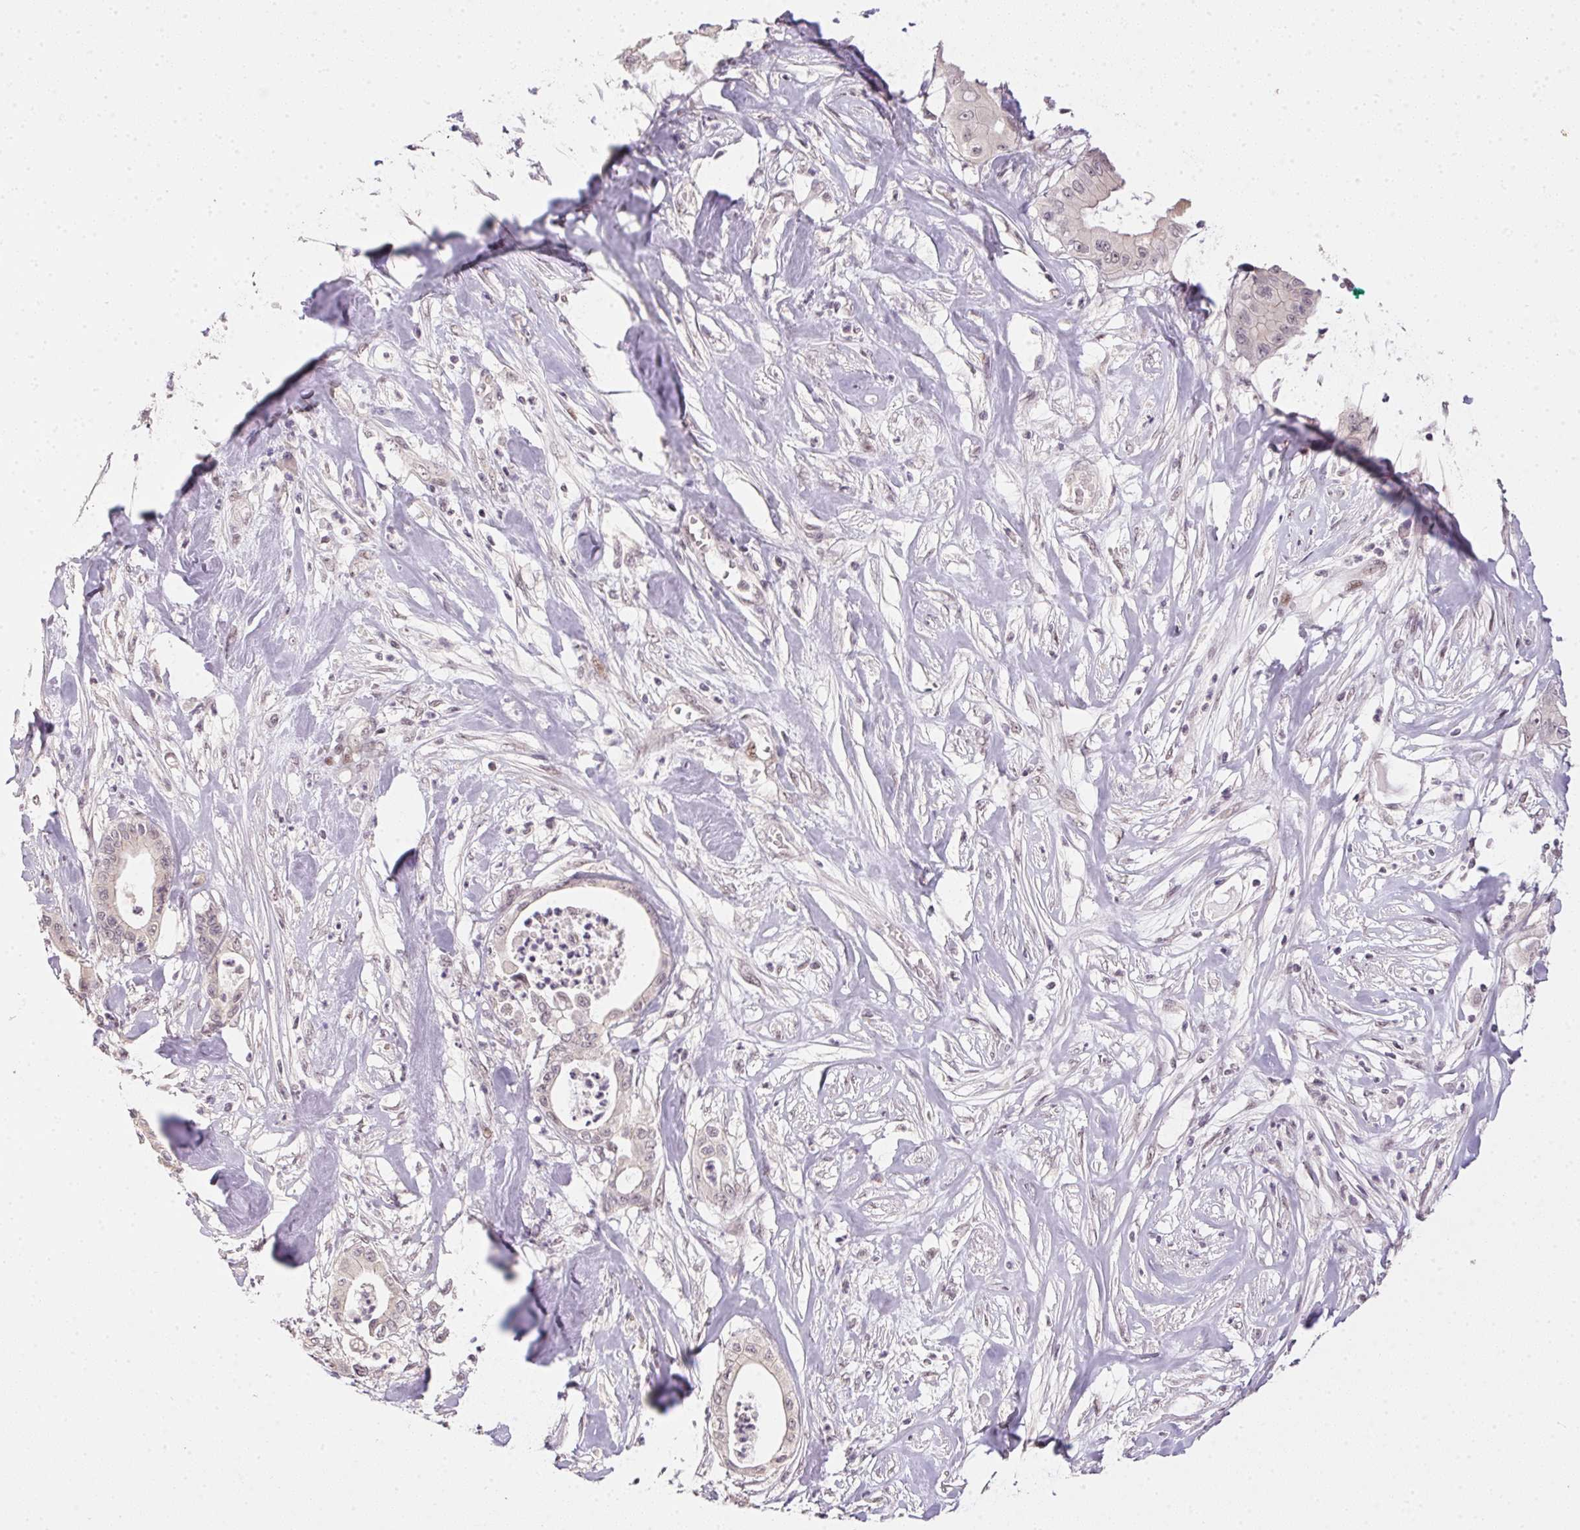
{"staining": {"intensity": "negative", "quantity": "none", "location": "none"}, "tissue": "pancreatic cancer", "cell_type": "Tumor cells", "image_type": "cancer", "snomed": [{"axis": "morphology", "description": "Adenocarcinoma, NOS"}, {"axis": "topography", "description": "Pancreas"}], "caption": "Protein analysis of pancreatic adenocarcinoma demonstrates no significant positivity in tumor cells.", "gene": "KDM4D", "patient": {"sex": "male", "age": 71}}